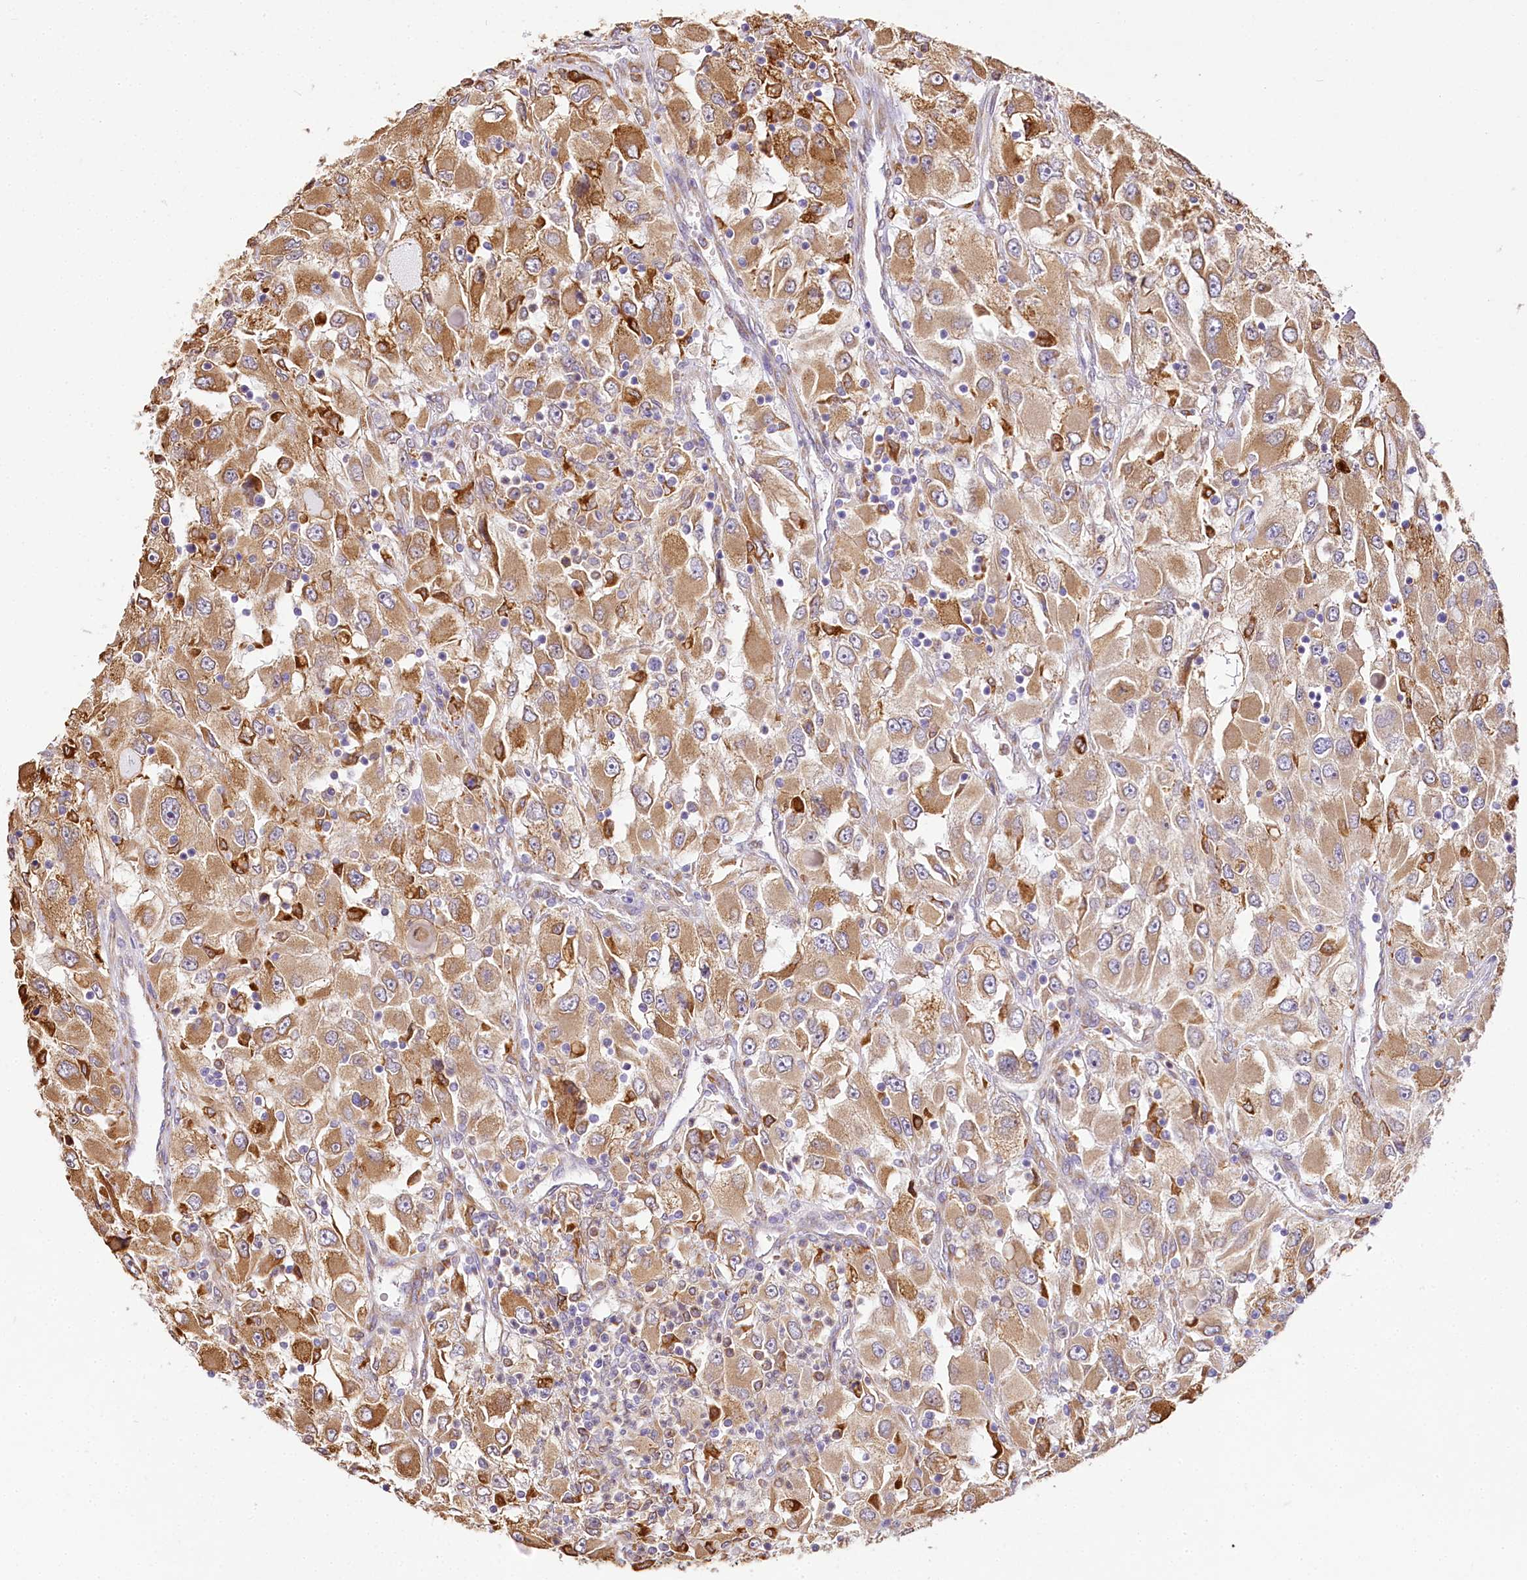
{"staining": {"intensity": "moderate", "quantity": ">75%", "location": "cytoplasmic/membranous"}, "tissue": "renal cancer", "cell_type": "Tumor cells", "image_type": "cancer", "snomed": [{"axis": "morphology", "description": "Adenocarcinoma, NOS"}, {"axis": "topography", "description": "Kidney"}], "caption": "Immunohistochemical staining of human renal cancer (adenocarcinoma) exhibits medium levels of moderate cytoplasmic/membranous expression in approximately >75% of tumor cells.", "gene": "PPIP5K2", "patient": {"sex": "female", "age": 52}}